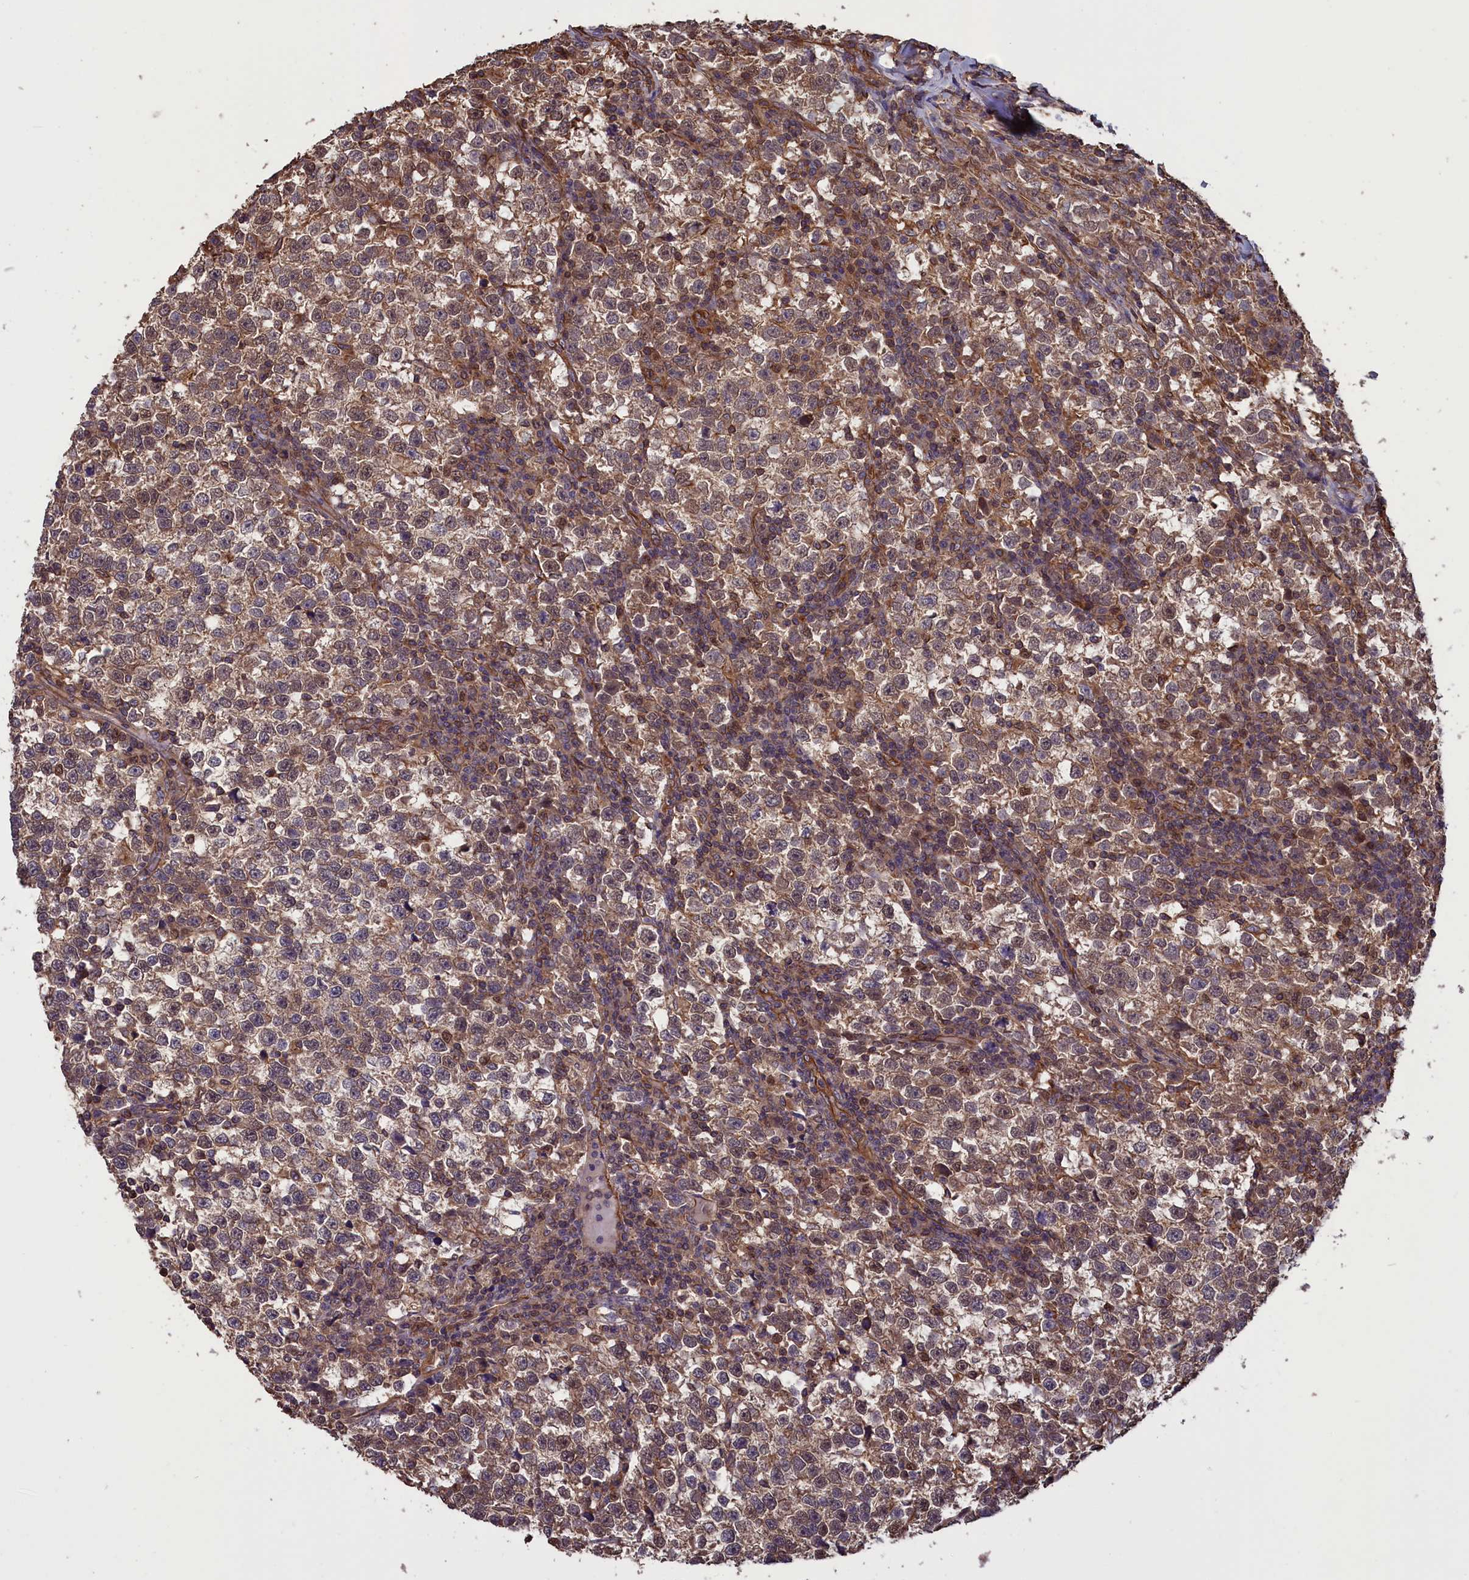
{"staining": {"intensity": "weak", "quantity": "25%-75%", "location": "cytoplasmic/membranous,nuclear"}, "tissue": "testis cancer", "cell_type": "Tumor cells", "image_type": "cancer", "snomed": [{"axis": "morphology", "description": "Normal tissue, NOS"}, {"axis": "morphology", "description": "Seminoma, NOS"}, {"axis": "topography", "description": "Testis"}], "caption": "Tumor cells show weak cytoplasmic/membranous and nuclear expression in about 25%-75% of cells in testis cancer. (DAB (3,3'-diaminobenzidine) IHC, brown staining for protein, blue staining for nuclei).", "gene": "DAPK3", "patient": {"sex": "male", "age": 43}}